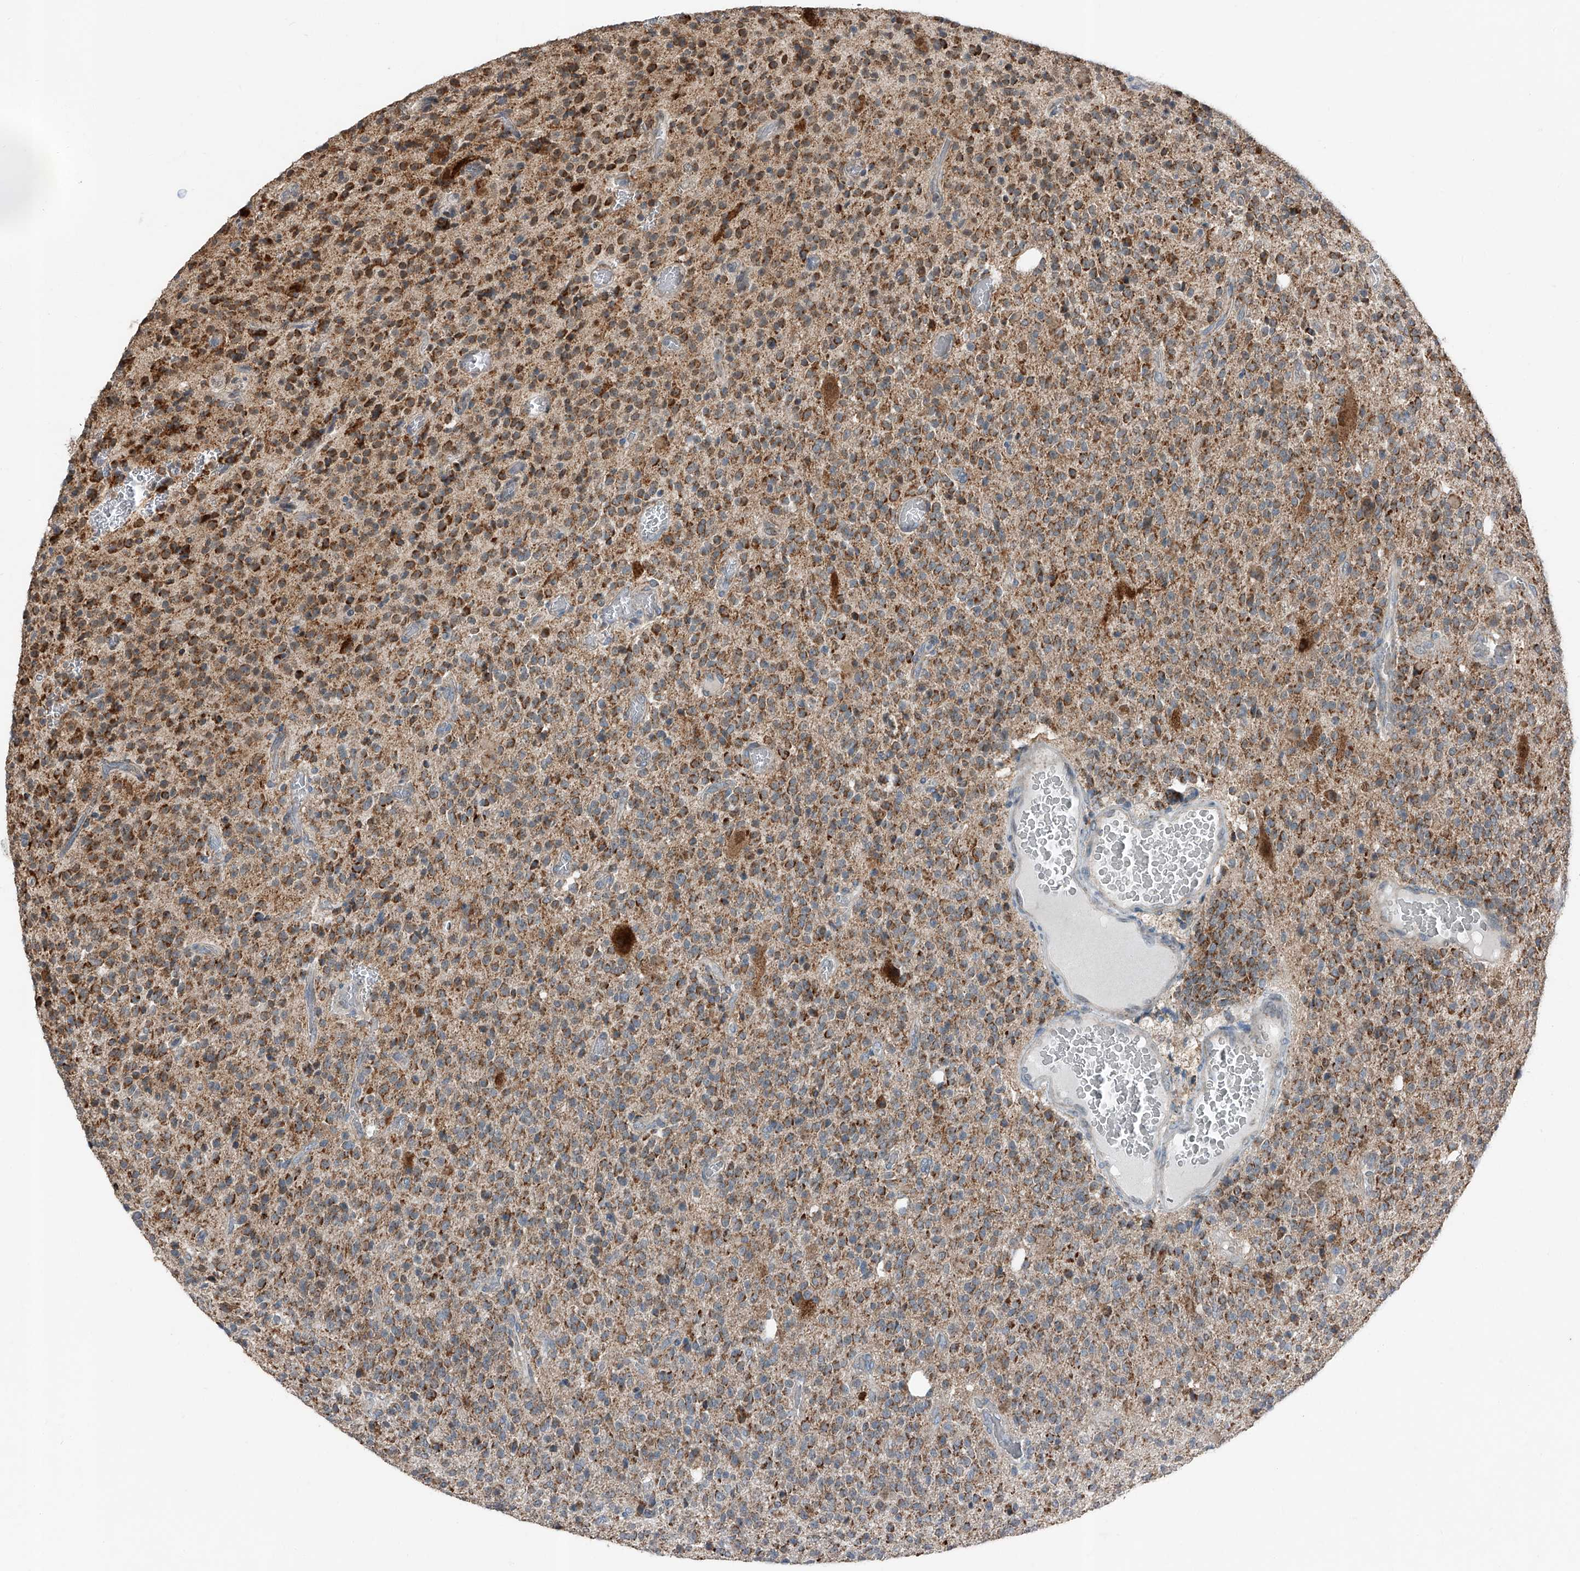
{"staining": {"intensity": "moderate", "quantity": ">75%", "location": "cytoplasmic/membranous"}, "tissue": "glioma", "cell_type": "Tumor cells", "image_type": "cancer", "snomed": [{"axis": "morphology", "description": "Glioma, malignant, High grade"}, {"axis": "topography", "description": "Brain"}], "caption": "Immunohistochemical staining of human malignant glioma (high-grade) exhibits medium levels of moderate cytoplasmic/membranous expression in approximately >75% of tumor cells.", "gene": "CHRNA7", "patient": {"sex": "male", "age": 34}}